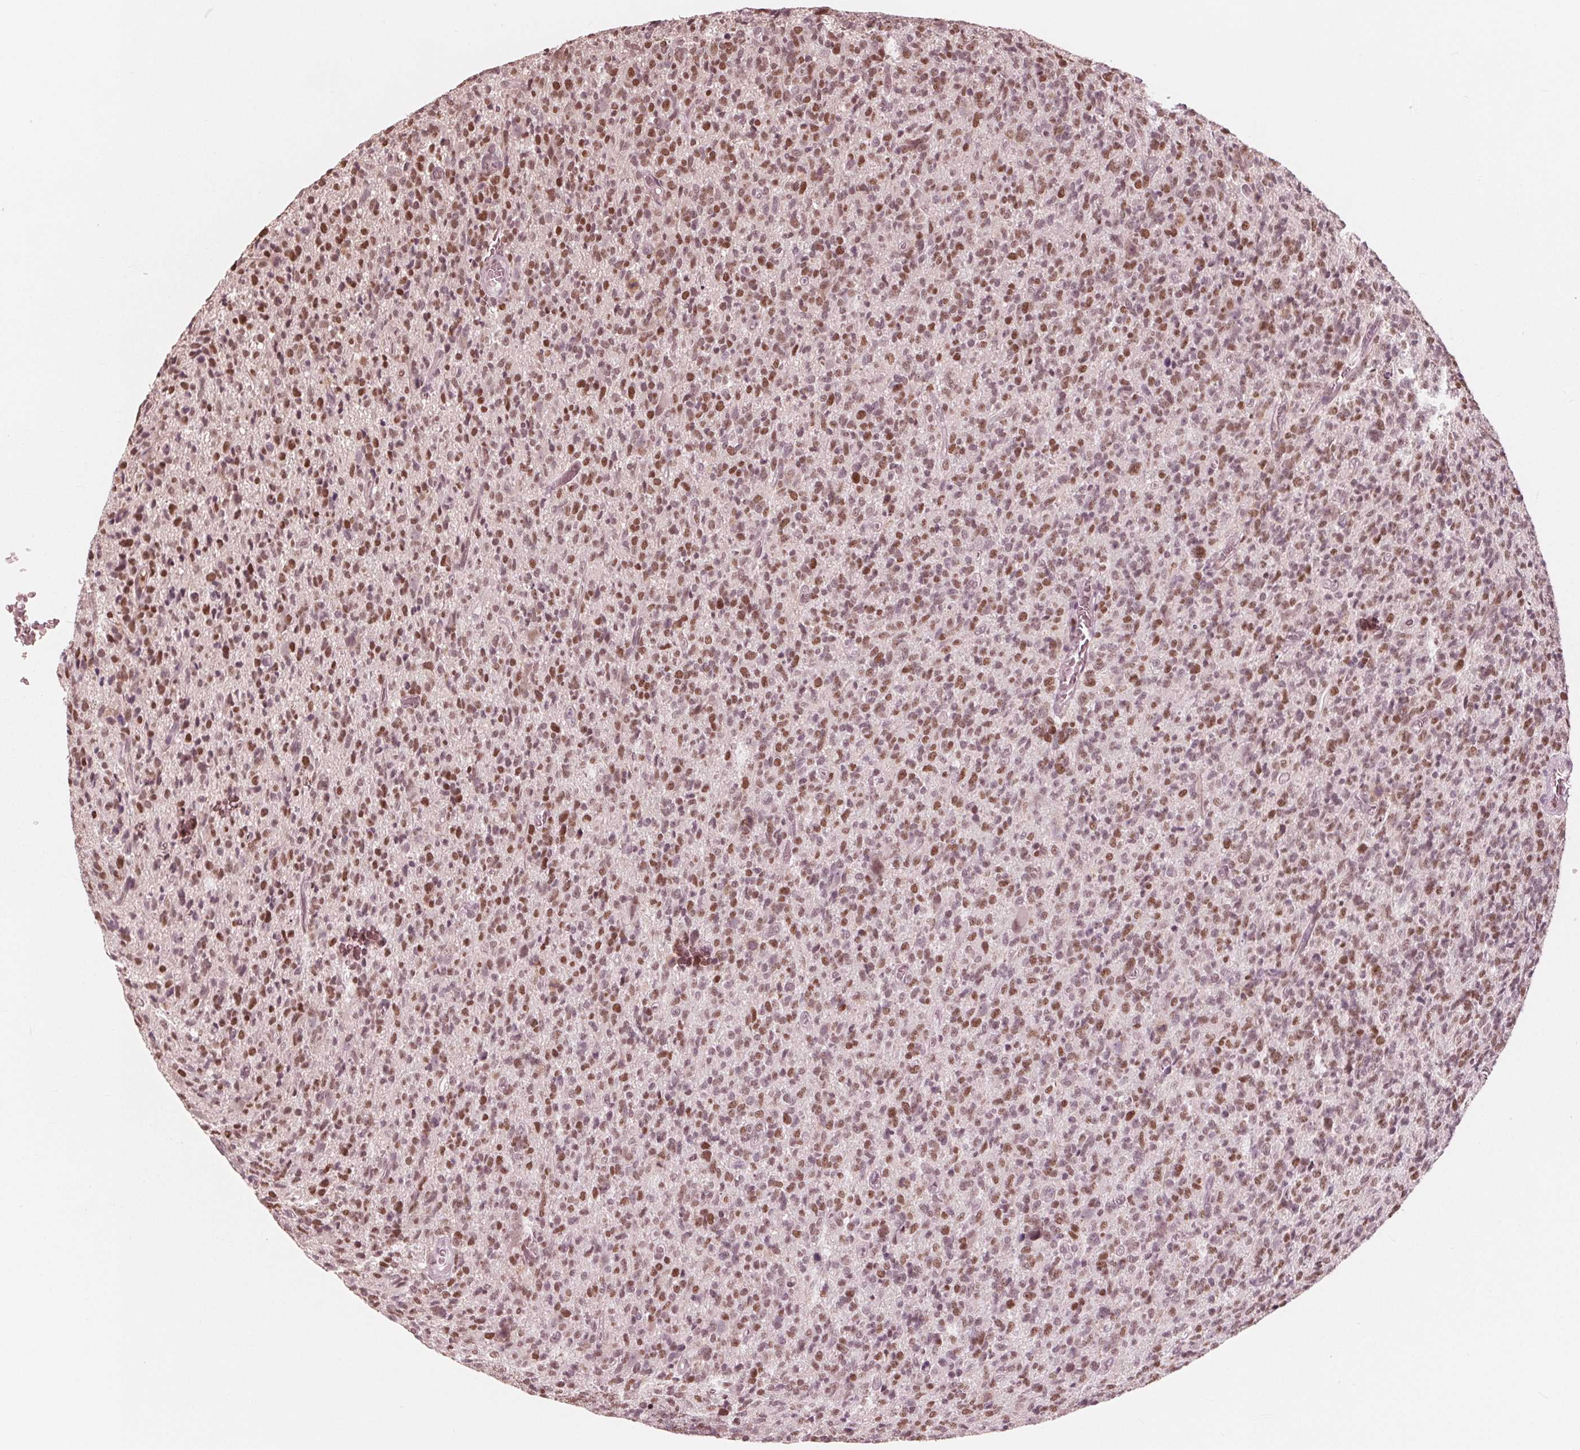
{"staining": {"intensity": "moderate", "quantity": "25%-75%", "location": "nuclear"}, "tissue": "glioma", "cell_type": "Tumor cells", "image_type": "cancer", "snomed": [{"axis": "morphology", "description": "Glioma, malignant, High grade"}, {"axis": "topography", "description": "Brain"}], "caption": "Protein positivity by immunohistochemistry (IHC) exhibits moderate nuclear staining in approximately 25%-75% of tumor cells in malignant high-grade glioma.", "gene": "HIRIP3", "patient": {"sex": "male", "age": 76}}